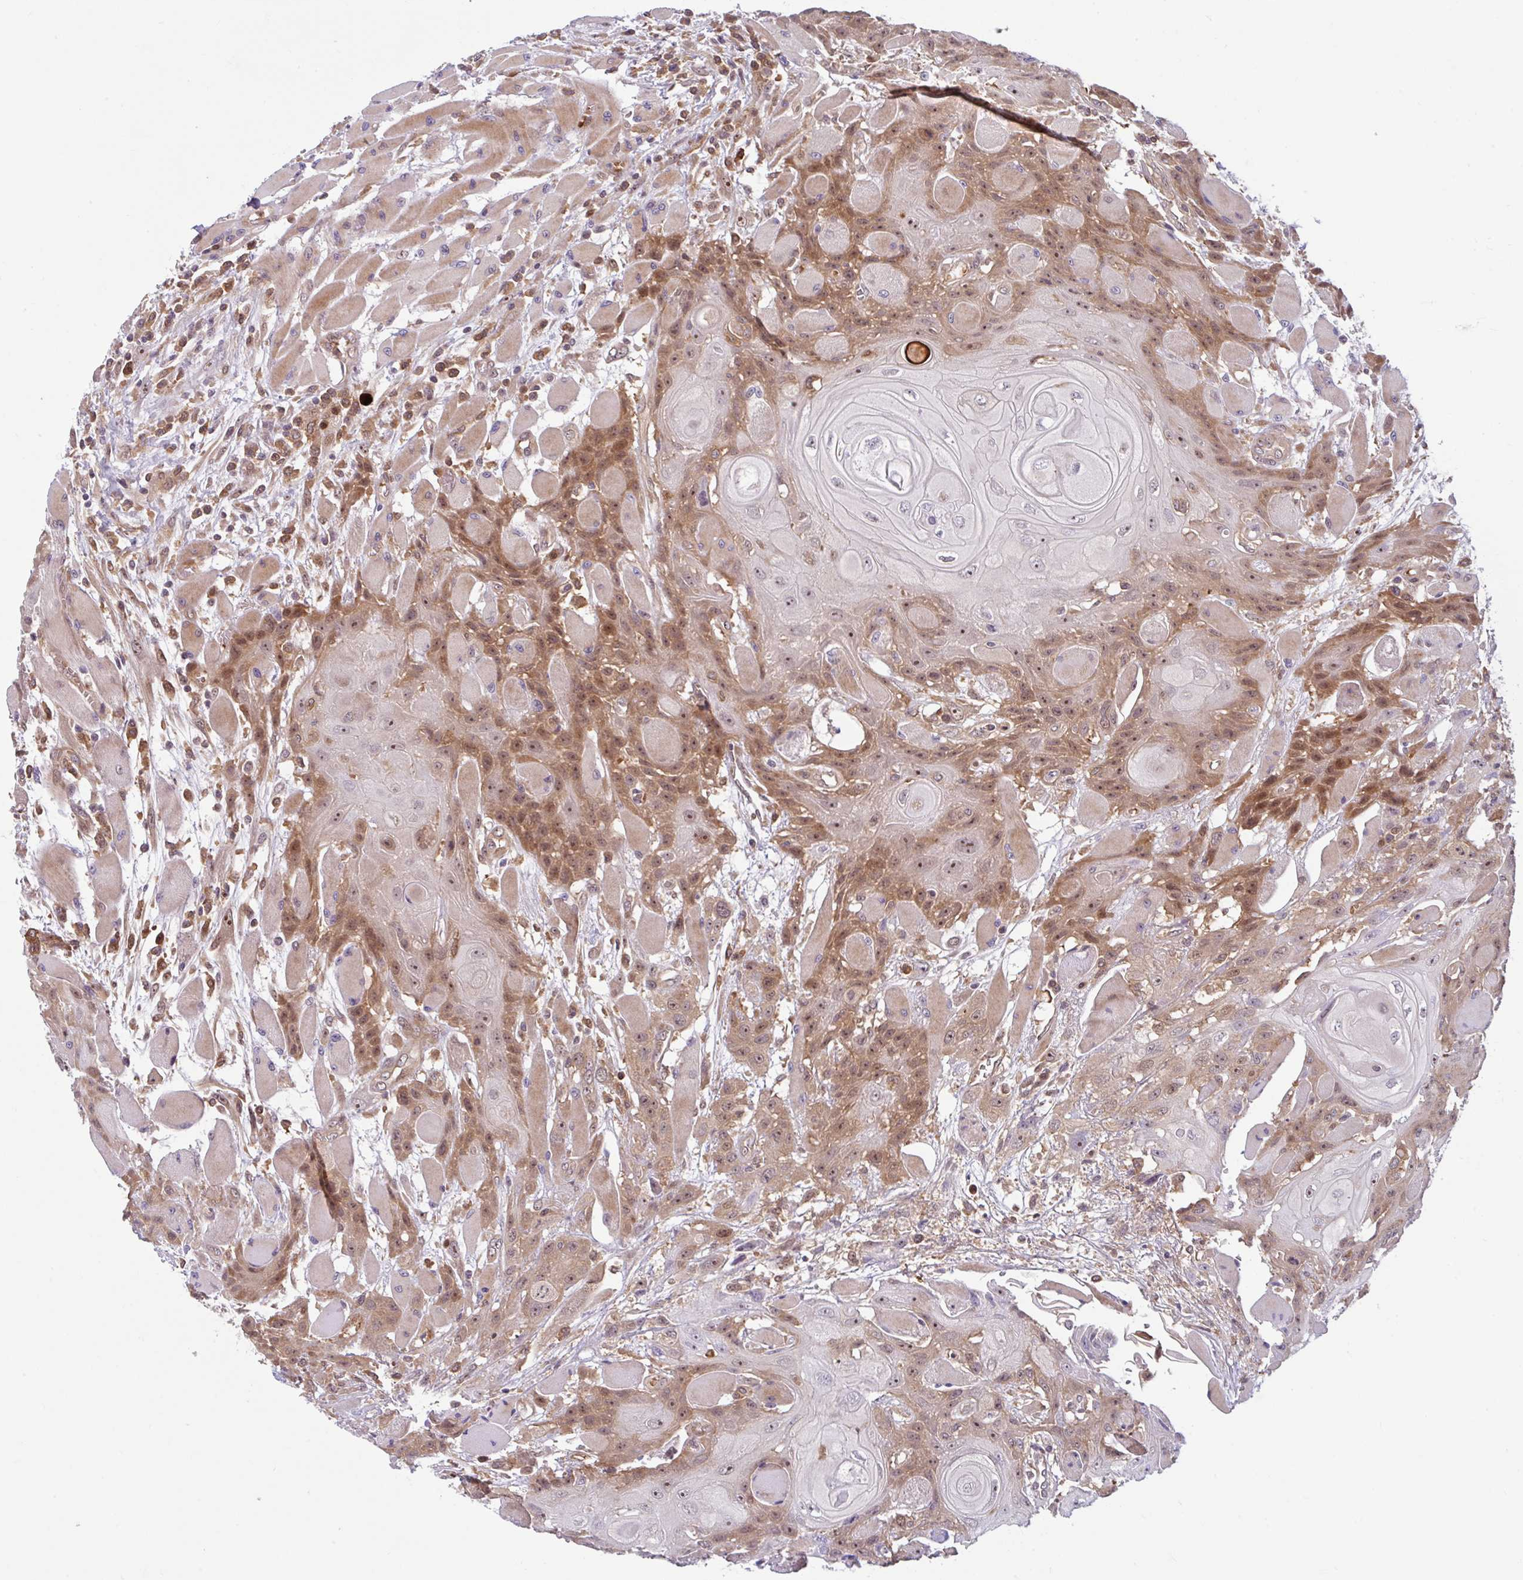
{"staining": {"intensity": "moderate", "quantity": "25%-75%", "location": "cytoplasmic/membranous,nuclear"}, "tissue": "head and neck cancer", "cell_type": "Tumor cells", "image_type": "cancer", "snomed": [{"axis": "morphology", "description": "Squamous cell carcinoma, NOS"}, {"axis": "topography", "description": "Head-Neck"}], "caption": "A brown stain highlights moderate cytoplasmic/membranous and nuclear staining of a protein in human head and neck cancer (squamous cell carcinoma) tumor cells.", "gene": "HMBS", "patient": {"sex": "female", "age": 43}}